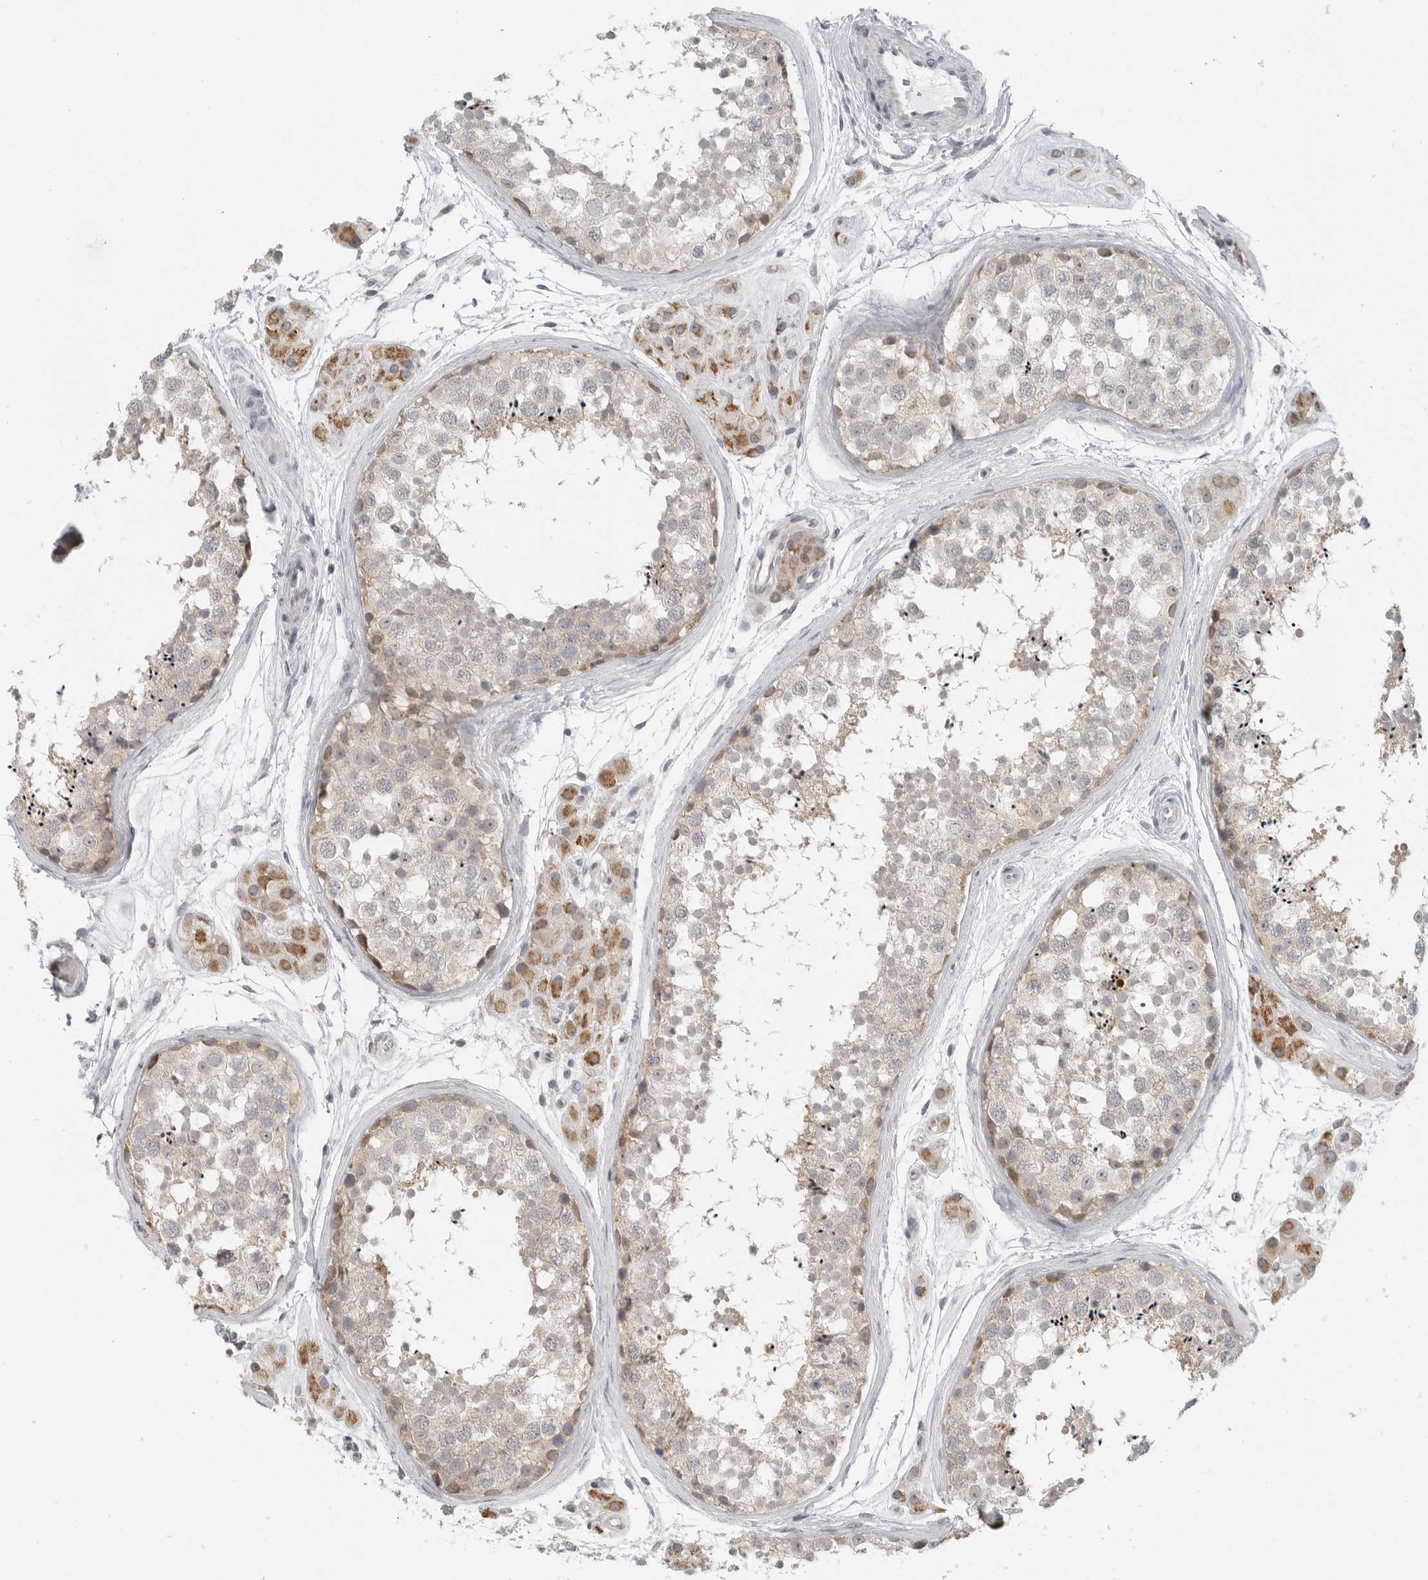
{"staining": {"intensity": "moderate", "quantity": "<25%", "location": "cytoplasmic/membranous"}, "tissue": "testis", "cell_type": "Cells in seminiferous ducts", "image_type": "normal", "snomed": [{"axis": "morphology", "description": "Normal tissue, NOS"}, {"axis": "topography", "description": "Testis"}], "caption": "DAB (3,3'-diaminobenzidine) immunohistochemical staining of unremarkable testis reveals moderate cytoplasmic/membranous protein staining in about <25% of cells in seminiferous ducts.", "gene": "IL12RB2", "patient": {"sex": "male", "age": 56}}